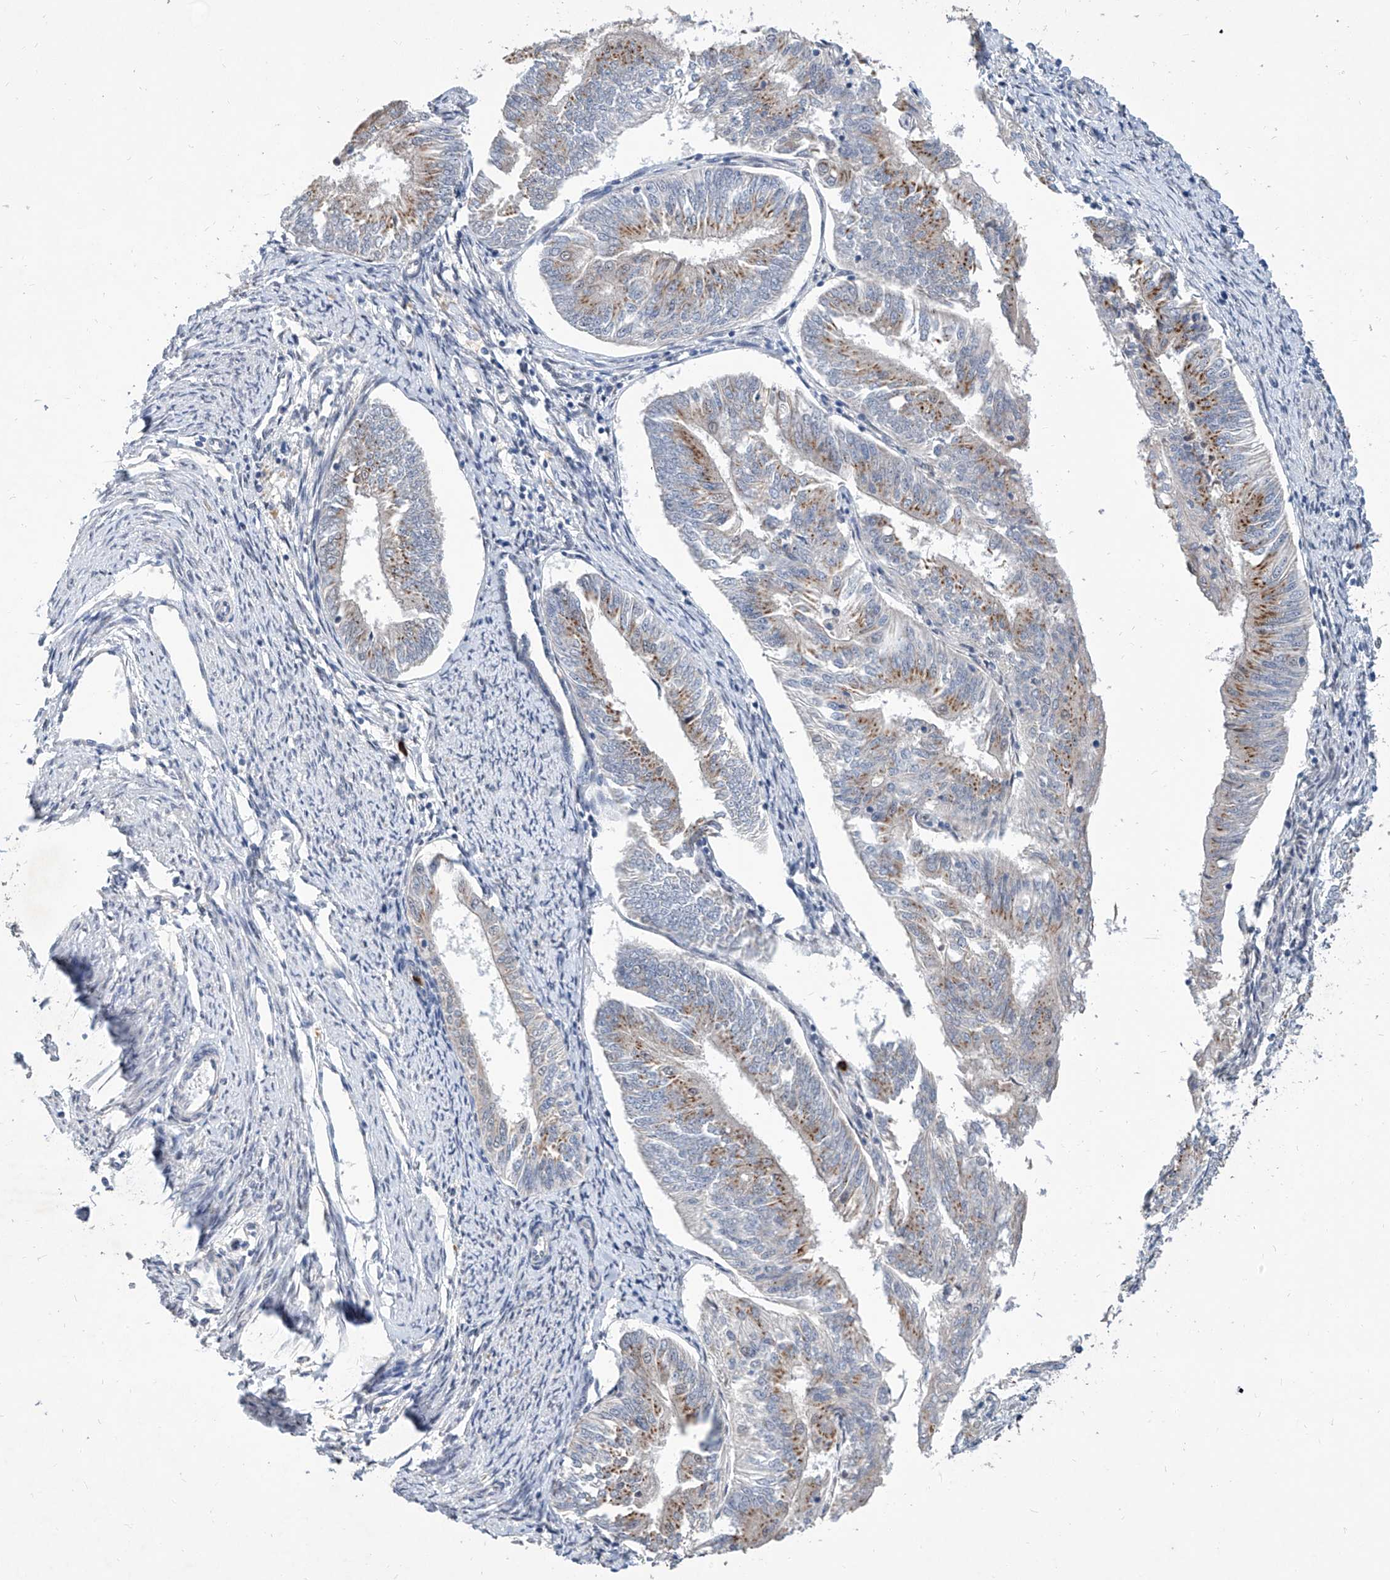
{"staining": {"intensity": "moderate", "quantity": "25%-75%", "location": "cytoplasmic/membranous"}, "tissue": "endometrial cancer", "cell_type": "Tumor cells", "image_type": "cancer", "snomed": [{"axis": "morphology", "description": "Adenocarcinoma, NOS"}, {"axis": "topography", "description": "Endometrium"}], "caption": "Immunohistochemistry (DAB (3,3'-diaminobenzidine)) staining of human adenocarcinoma (endometrial) shows moderate cytoplasmic/membranous protein expression in about 25%-75% of tumor cells.", "gene": "MFSD4B", "patient": {"sex": "female", "age": 58}}